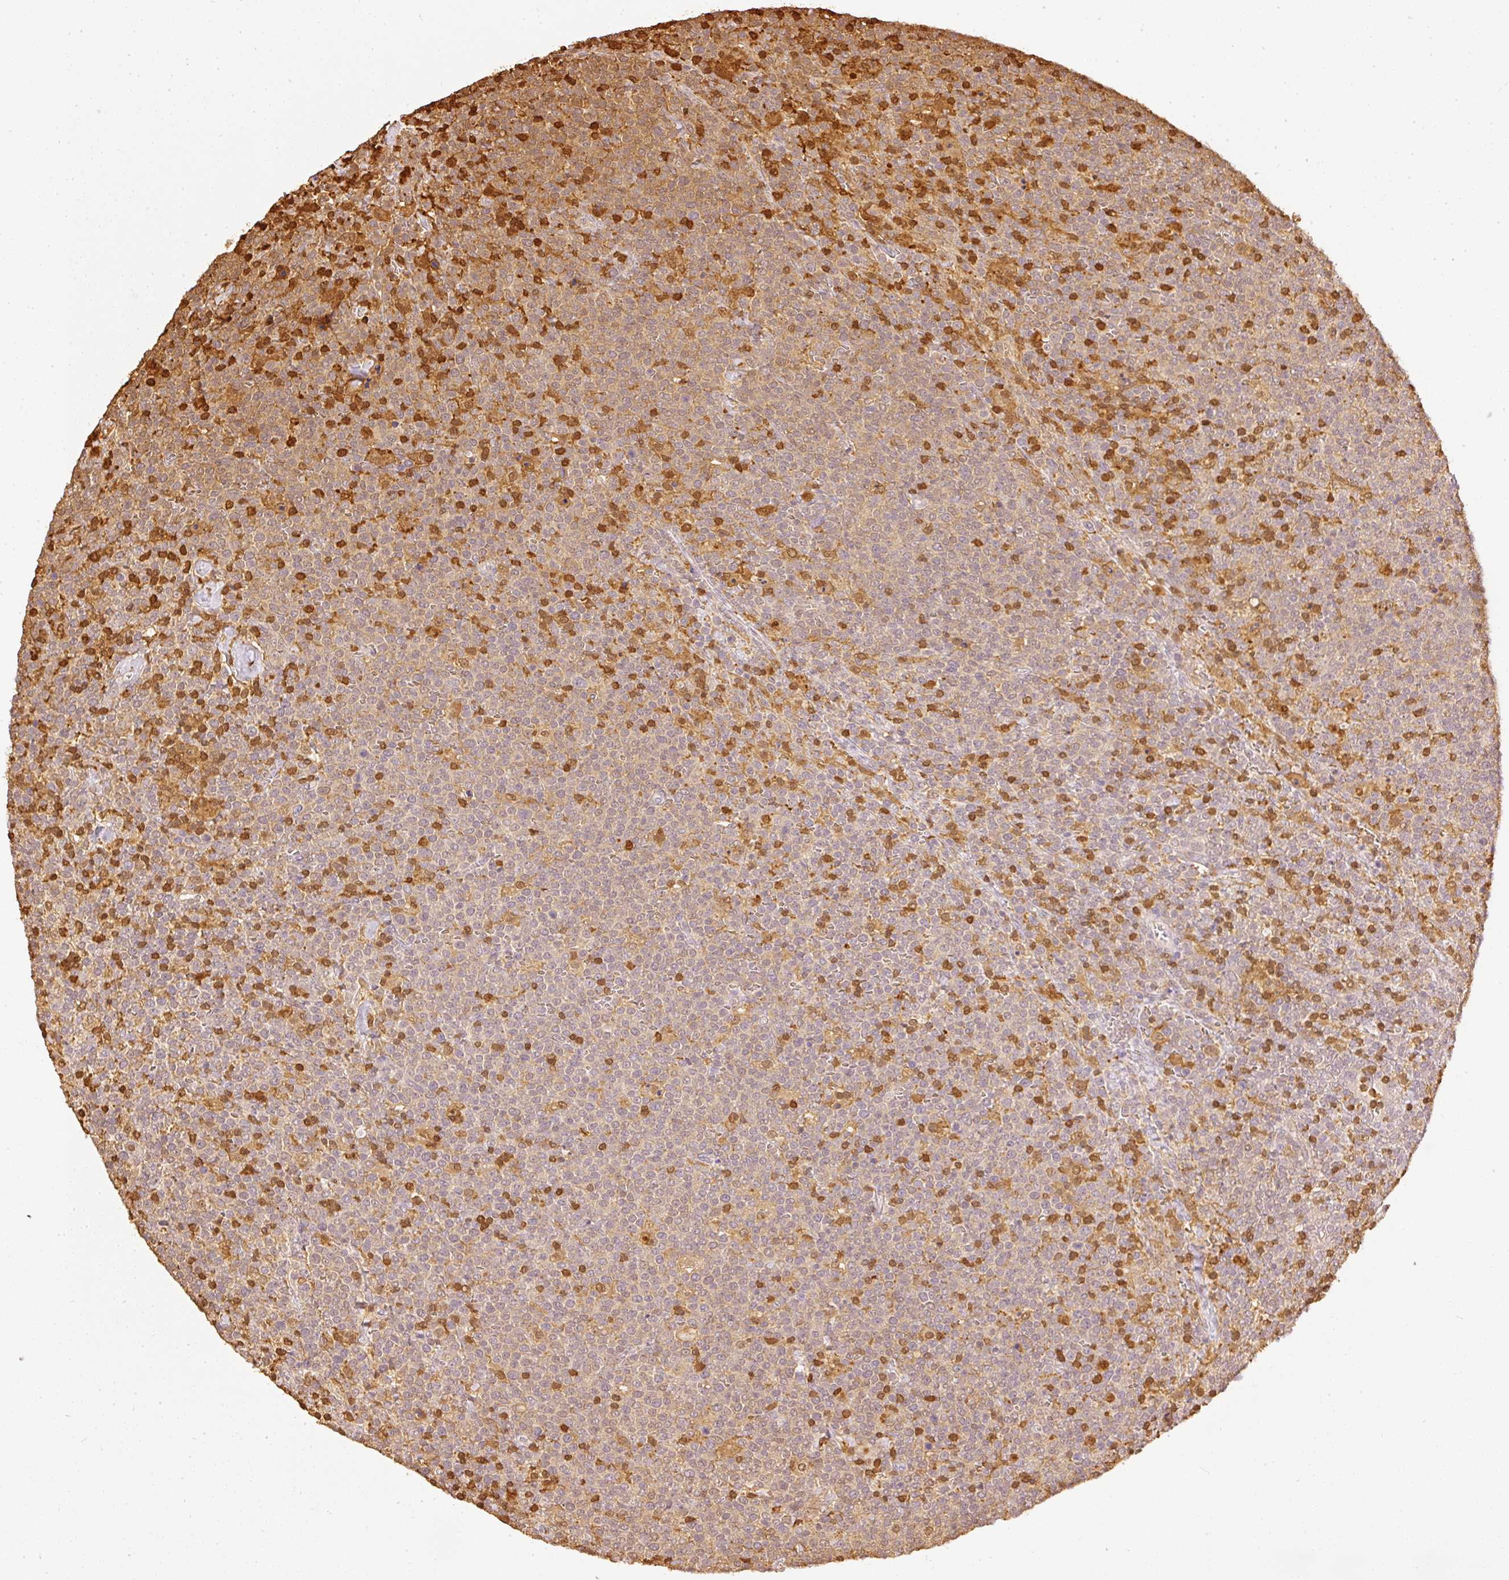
{"staining": {"intensity": "moderate", "quantity": "25%-75%", "location": "cytoplasmic/membranous"}, "tissue": "lymphoma", "cell_type": "Tumor cells", "image_type": "cancer", "snomed": [{"axis": "morphology", "description": "Malignant lymphoma, non-Hodgkin's type, High grade"}, {"axis": "topography", "description": "Lymph node"}], "caption": "There is medium levels of moderate cytoplasmic/membranous expression in tumor cells of malignant lymphoma, non-Hodgkin's type (high-grade), as demonstrated by immunohistochemical staining (brown color).", "gene": "PFN1", "patient": {"sex": "male", "age": 61}}